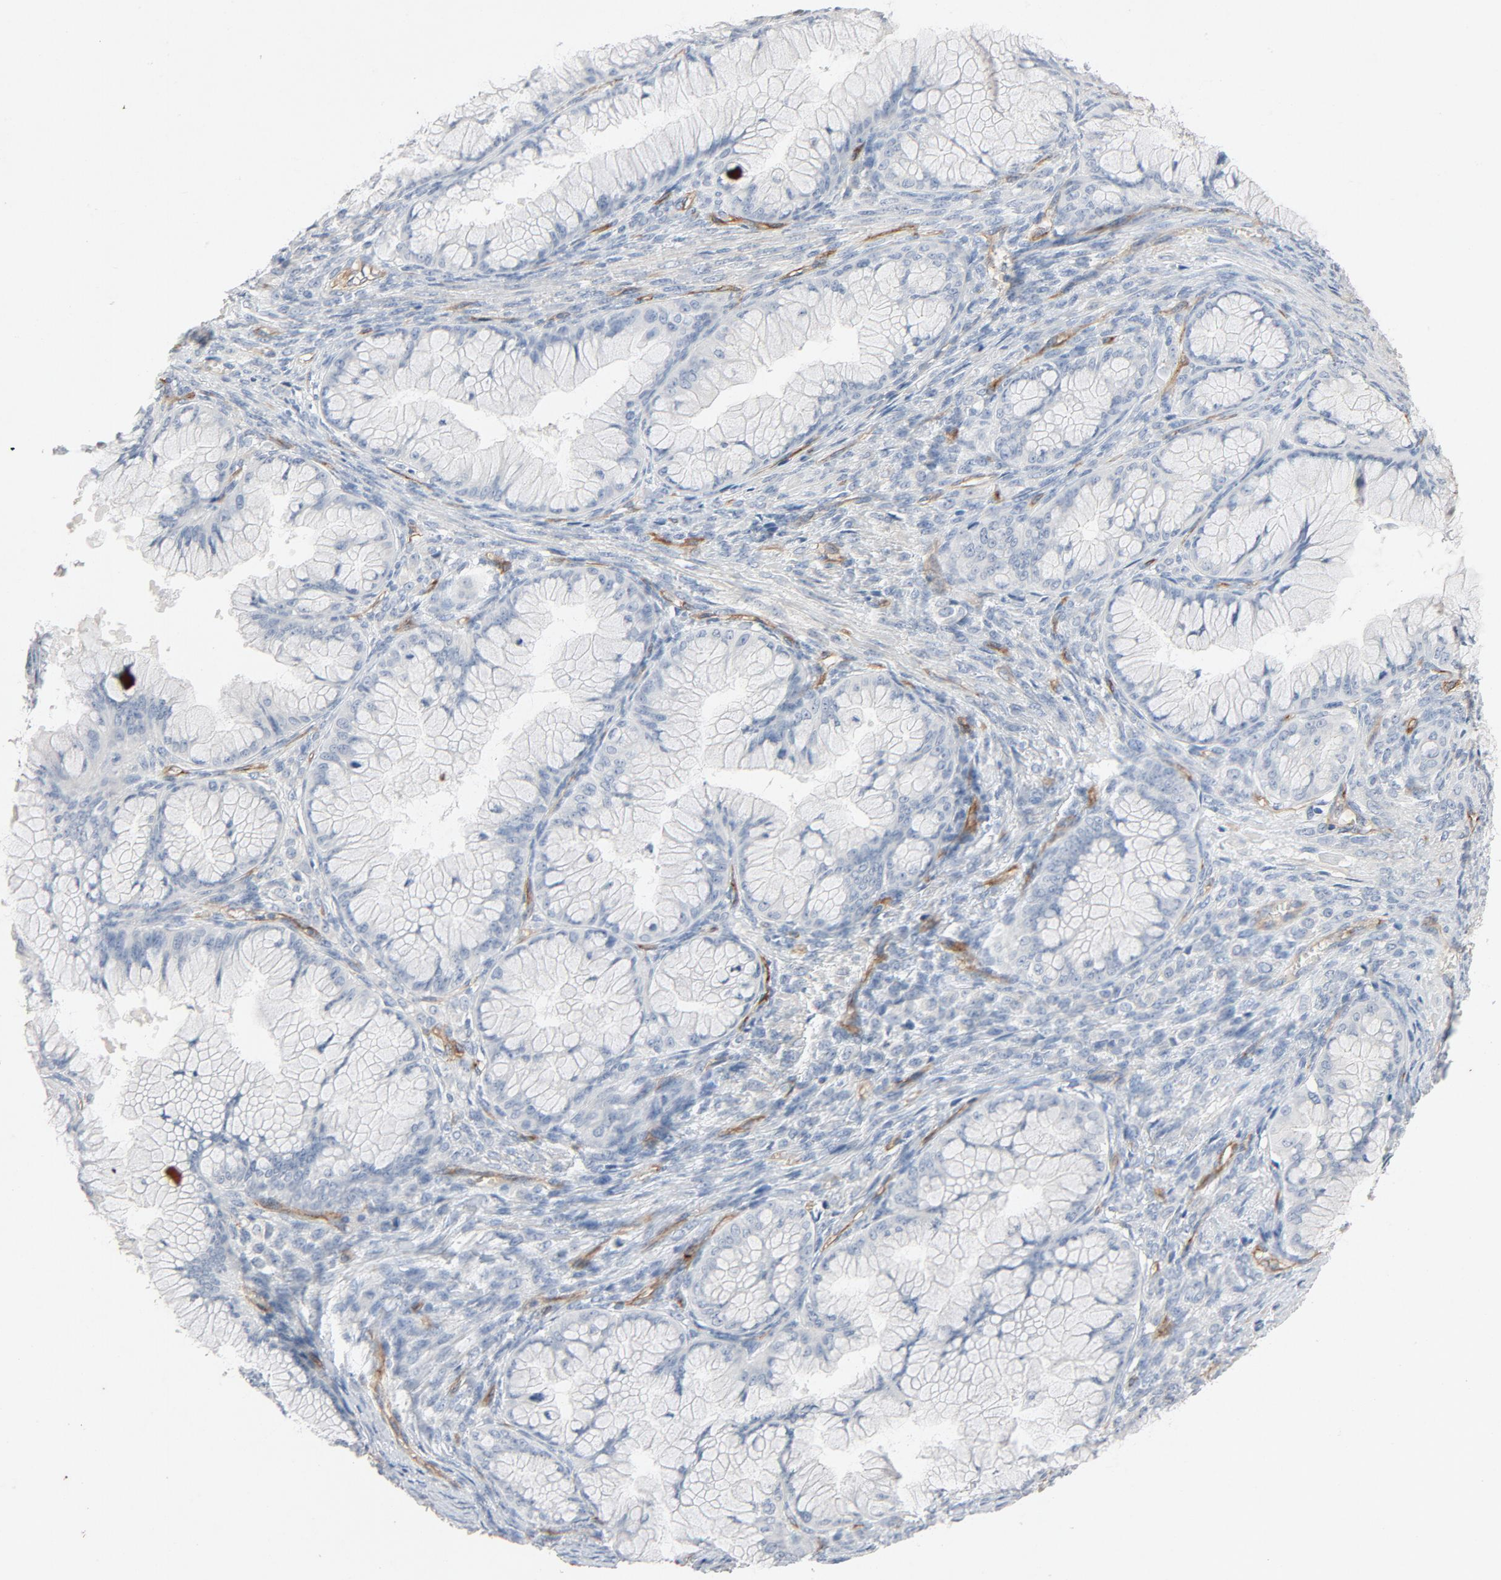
{"staining": {"intensity": "negative", "quantity": "none", "location": "none"}, "tissue": "ovarian cancer", "cell_type": "Tumor cells", "image_type": "cancer", "snomed": [{"axis": "morphology", "description": "Cystadenocarcinoma, mucinous, NOS"}, {"axis": "topography", "description": "Ovary"}], "caption": "The image displays no significant staining in tumor cells of ovarian mucinous cystadenocarcinoma.", "gene": "KDR", "patient": {"sex": "female", "age": 63}}